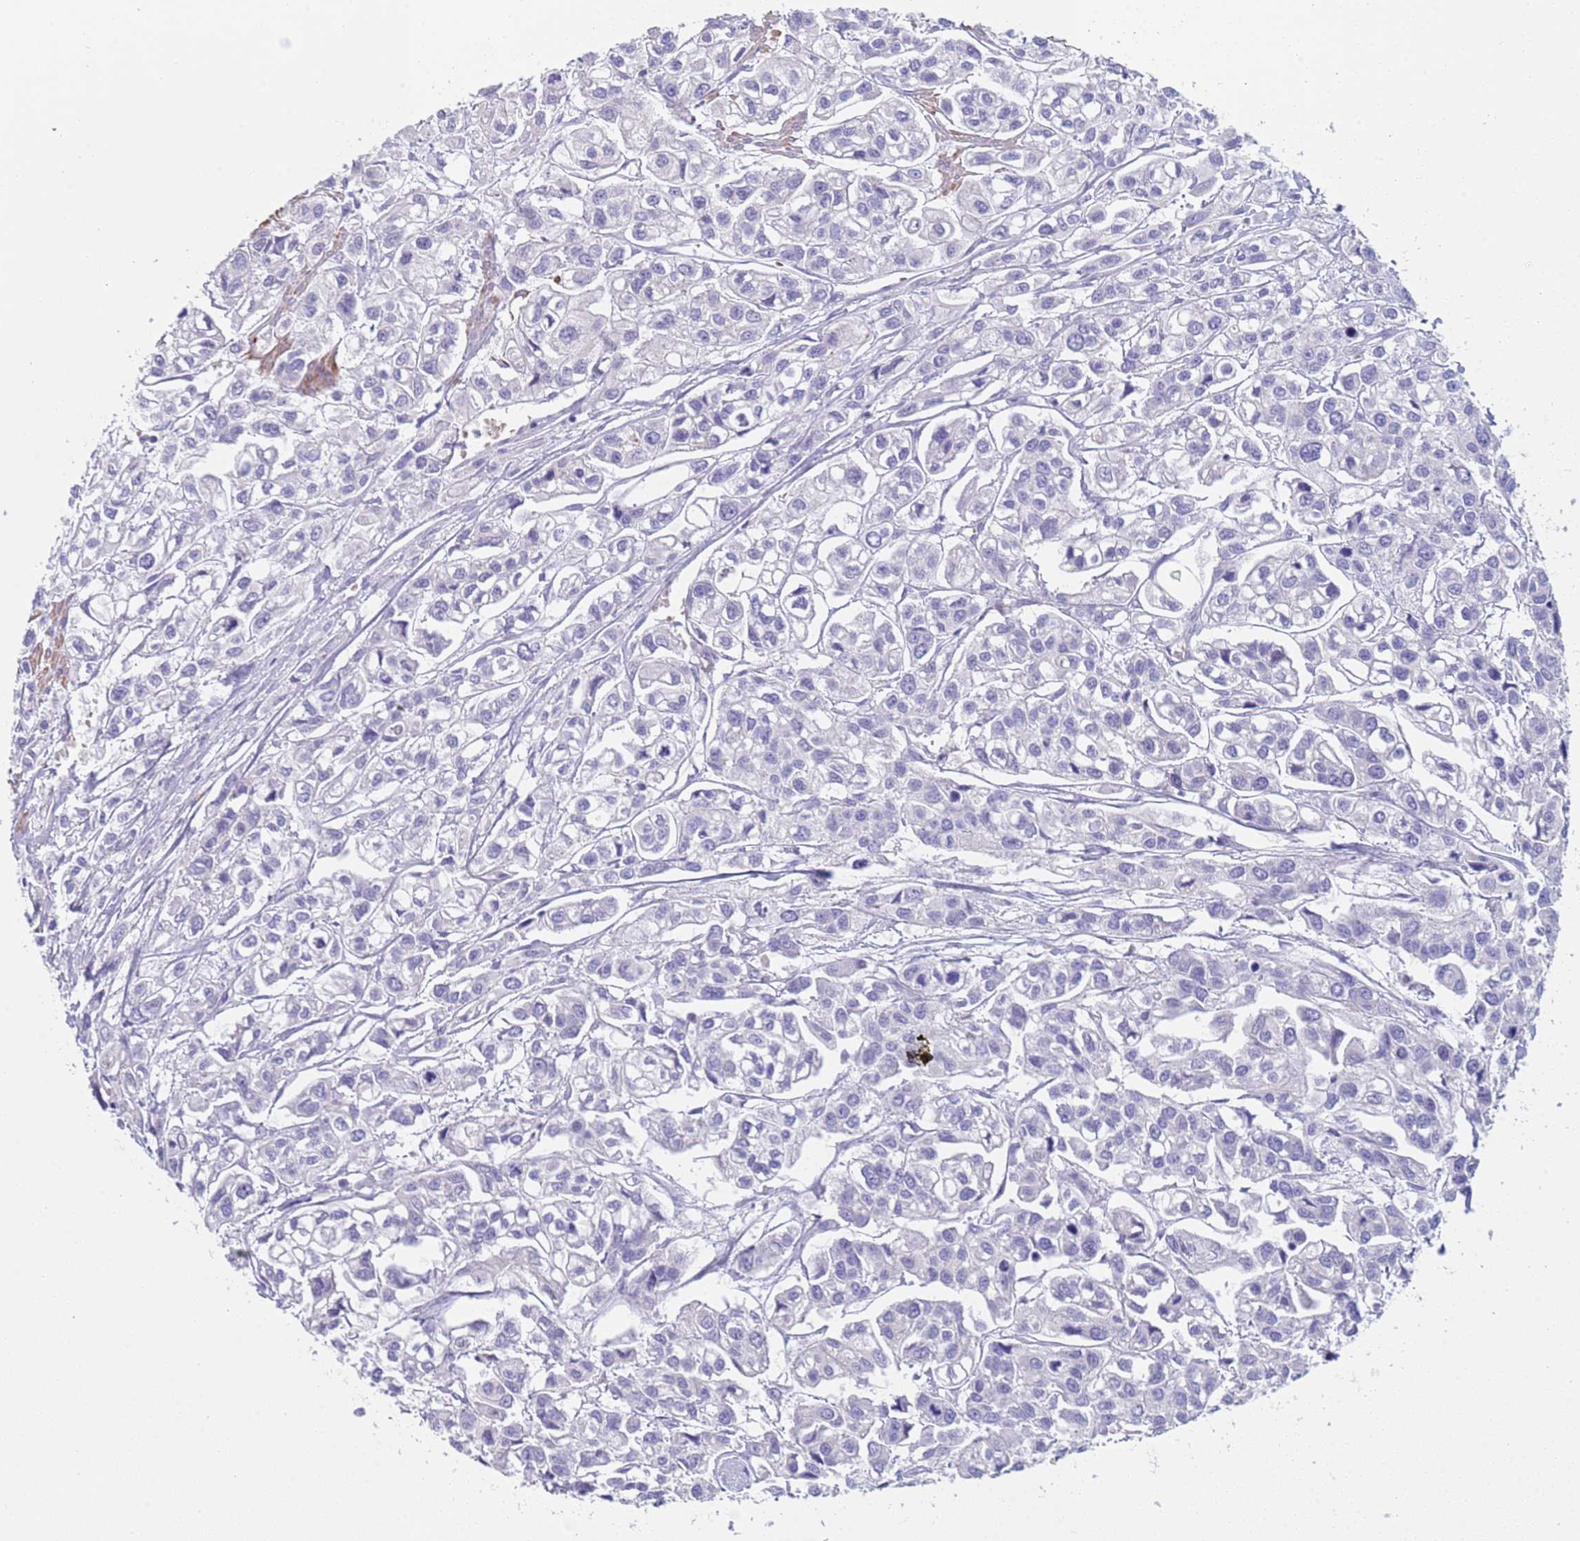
{"staining": {"intensity": "negative", "quantity": "none", "location": "none"}, "tissue": "urothelial cancer", "cell_type": "Tumor cells", "image_type": "cancer", "snomed": [{"axis": "morphology", "description": "Urothelial carcinoma, High grade"}, {"axis": "topography", "description": "Urinary bladder"}], "caption": "This is an IHC histopathology image of human urothelial cancer. There is no expression in tumor cells.", "gene": "KBTBD3", "patient": {"sex": "male", "age": 67}}